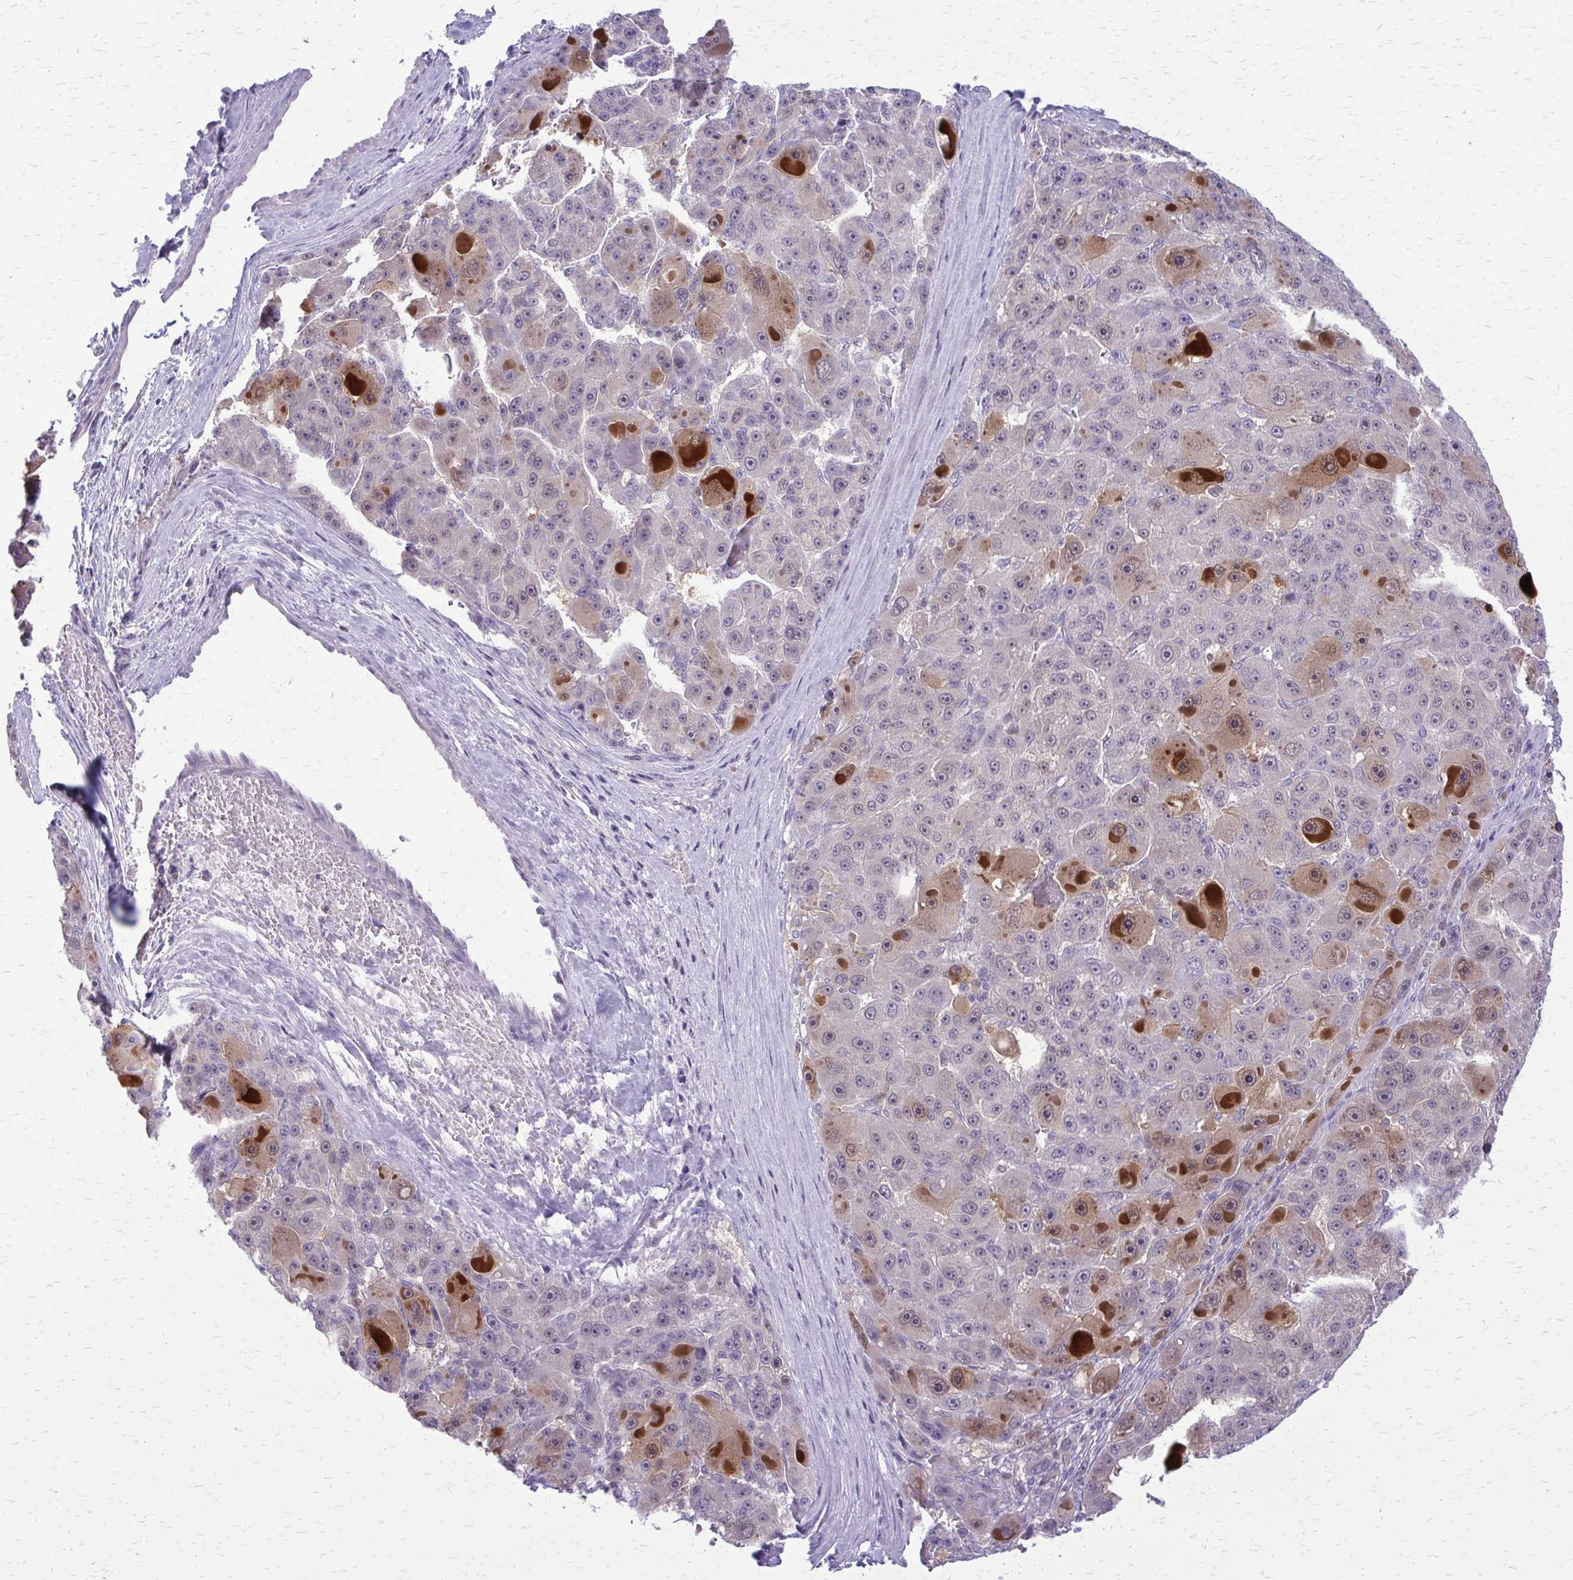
{"staining": {"intensity": "strong", "quantity": "<25%", "location": "cytoplasmic/membranous,nuclear"}, "tissue": "liver cancer", "cell_type": "Tumor cells", "image_type": "cancer", "snomed": [{"axis": "morphology", "description": "Carcinoma, Hepatocellular, NOS"}, {"axis": "topography", "description": "Liver"}], "caption": "Human liver hepatocellular carcinoma stained with a brown dye shows strong cytoplasmic/membranous and nuclear positive expression in about <25% of tumor cells.", "gene": "GLRX", "patient": {"sex": "male", "age": 76}}